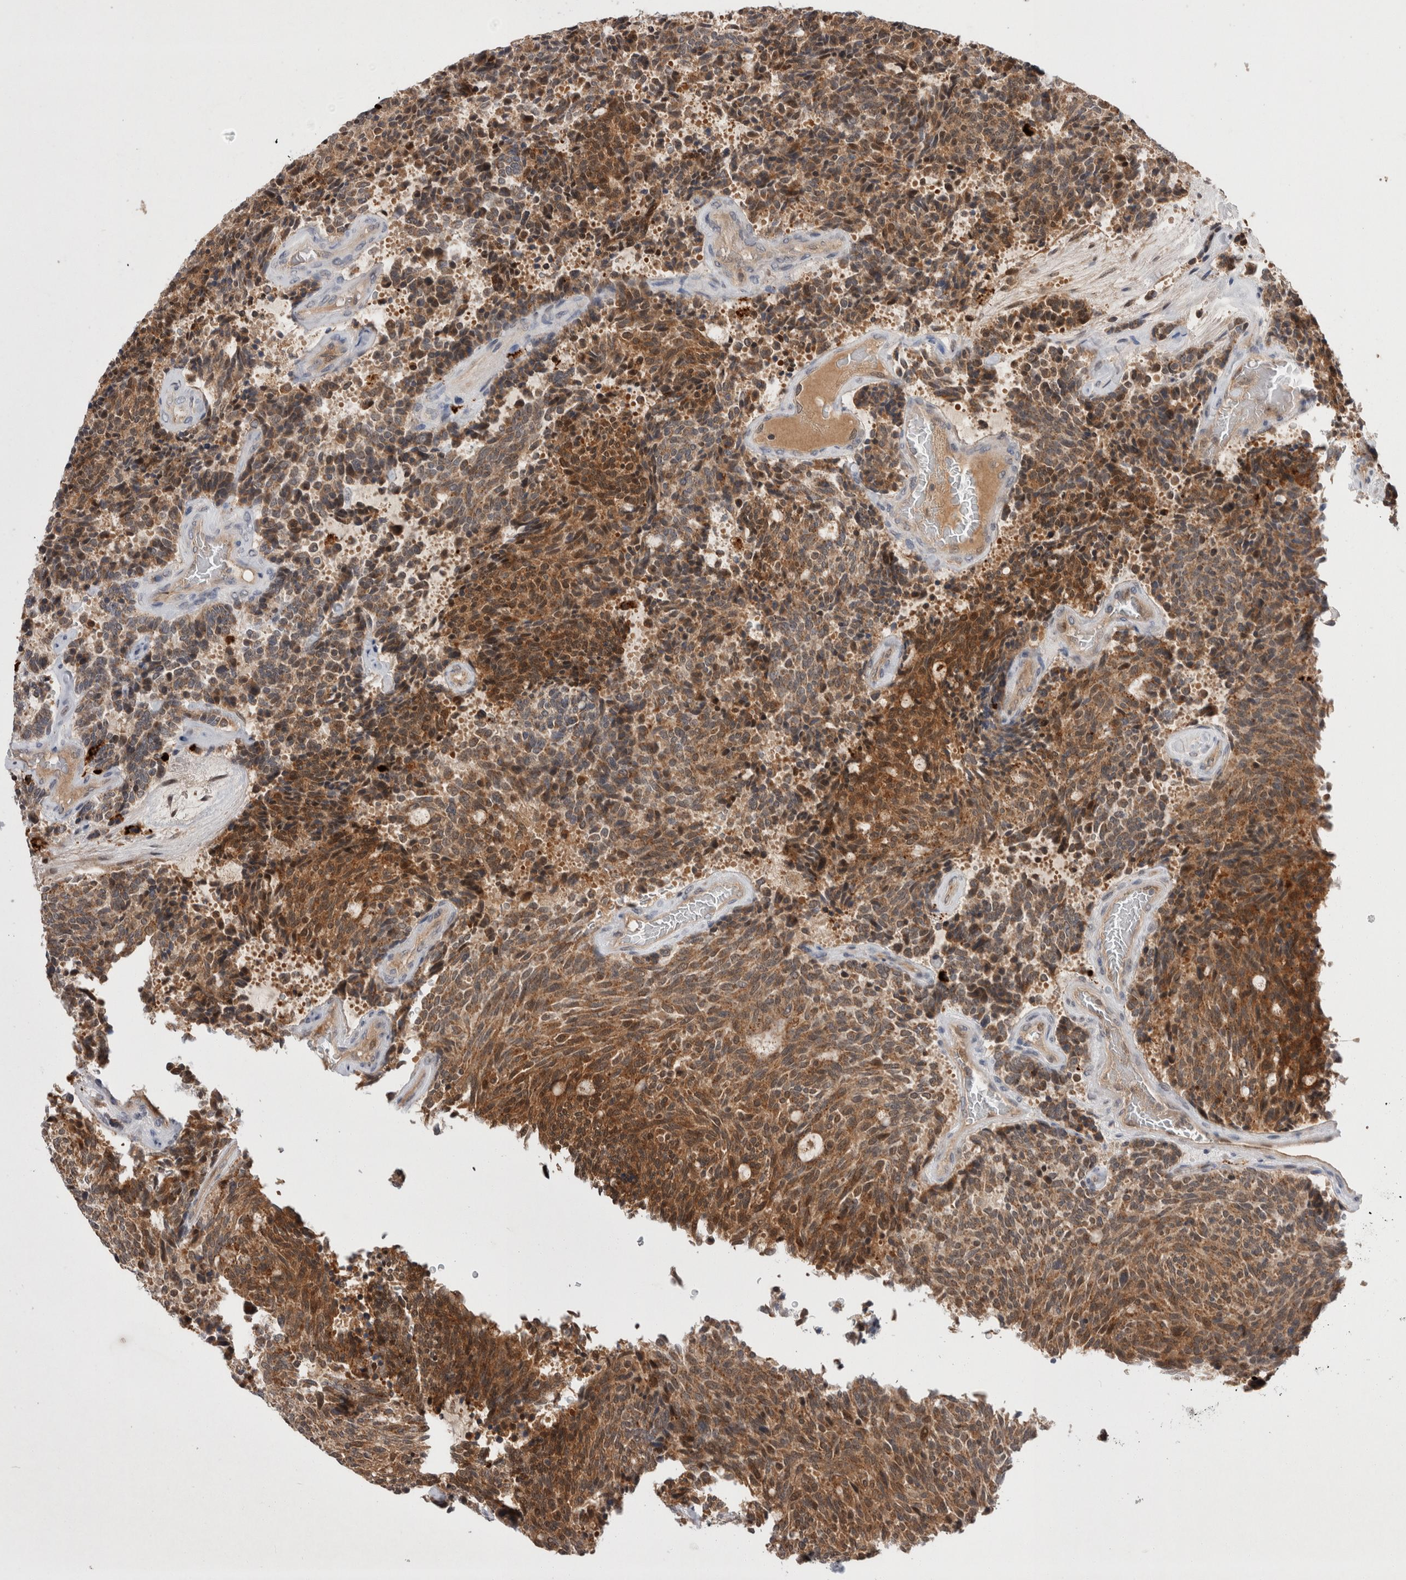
{"staining": {"intensity": "moderate", "quantity": ">75%", "location": "cytoplasmic/membranous"}, "tissue": "carcinoid", "cell_type": "Tumor cells", "image_type": "cancer", "snomed": [{"axis": "morphology", "description": "Carcinoid, malignant, NOS"}, {"axis": "topography", "description": "Pancreas"}], "caption": "Immunohistochemistry (IHC) photomicrograph of neoplastic tissue: carcinoid stained using IHC demonstrates medium levels of moderate protein expression localized specifically in the cytoplasmic/membranous of tumor cells, appearing as a cytoplasmic/membranous brown color.", "gene": "MRPL37", "patient": {"sex": "female", "age": 54}}